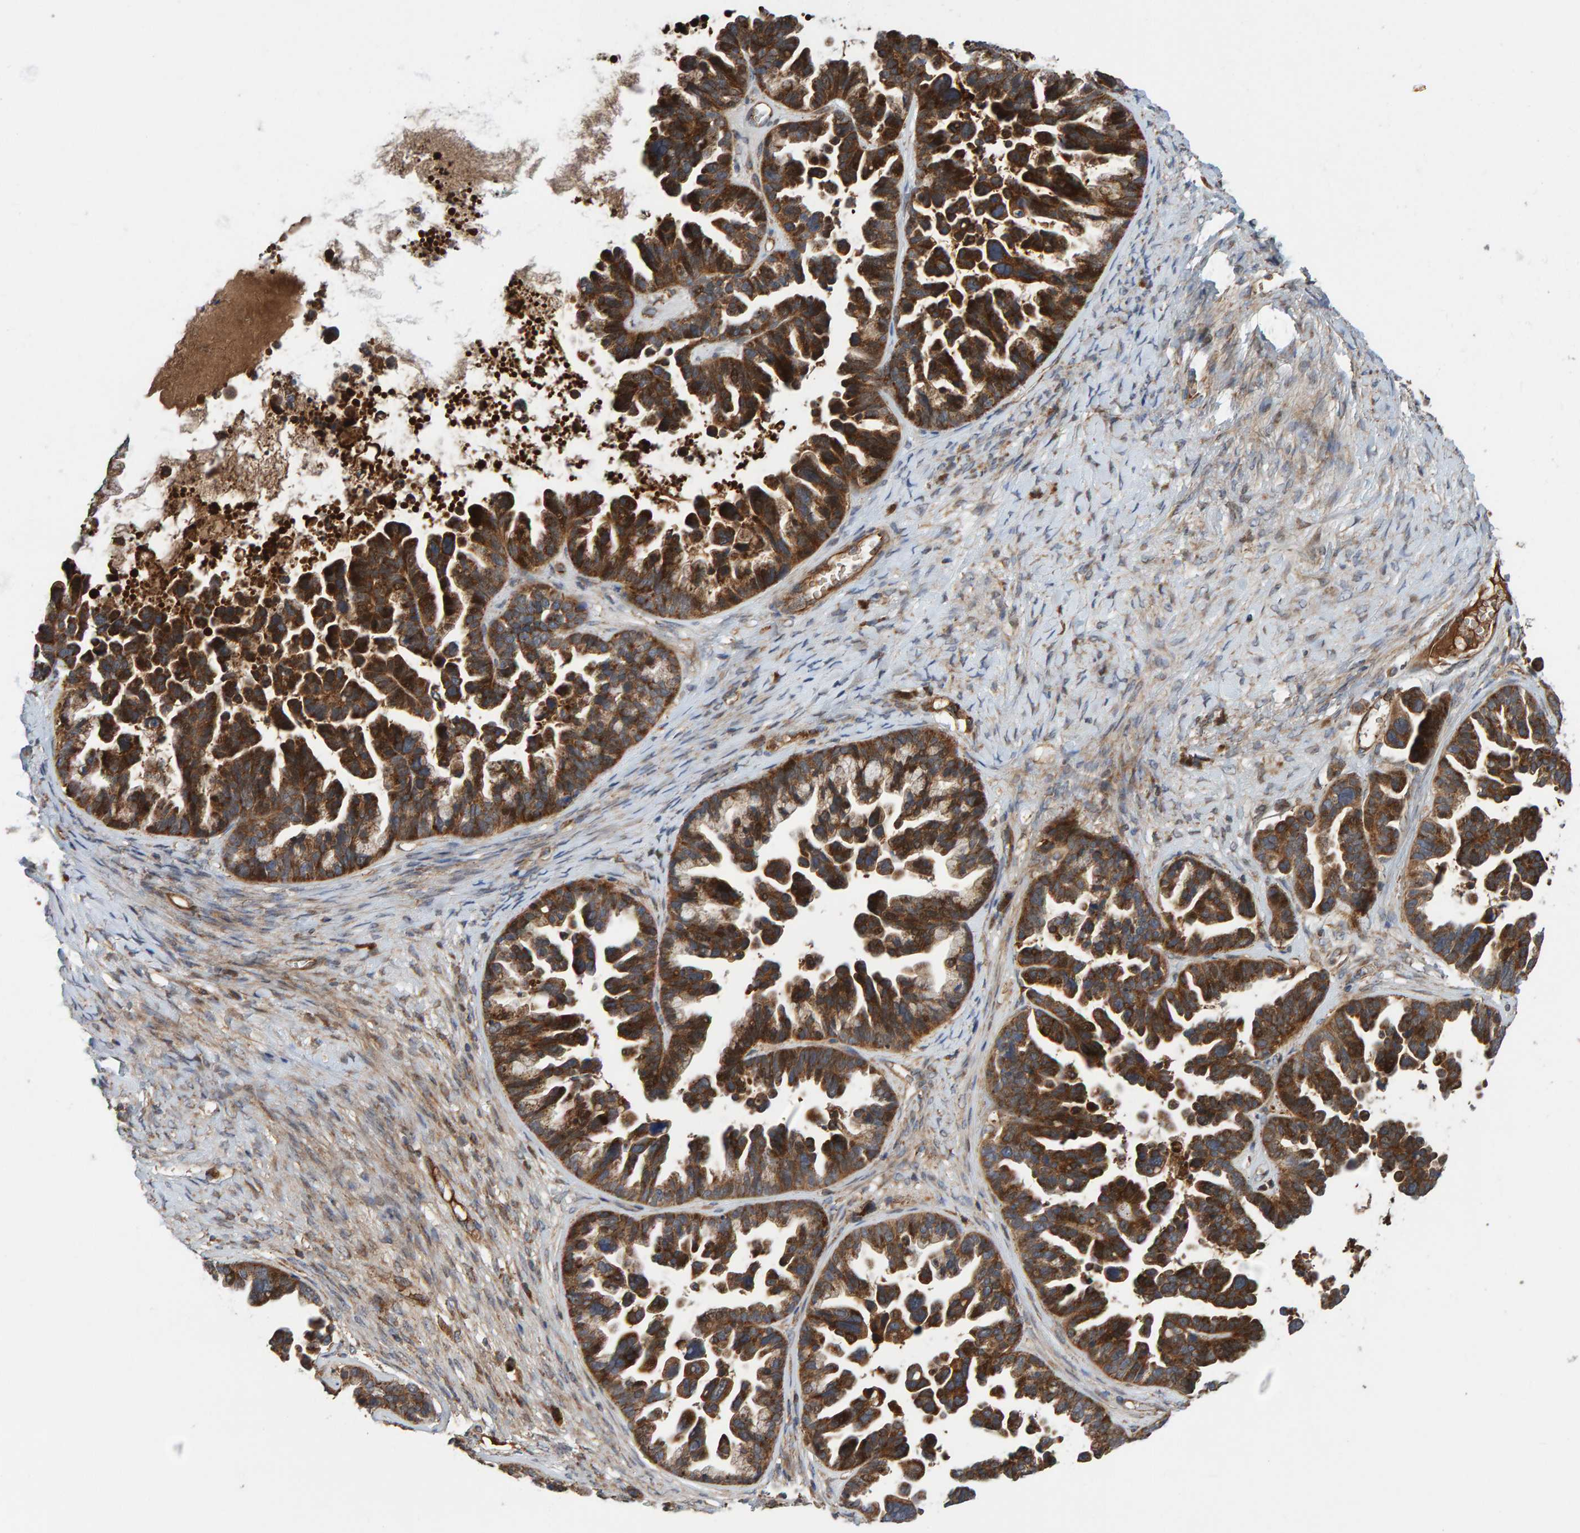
{"staining": {"intensity": "strong", "quantity": ">75%", "location": "cytoplasmic/membranous"}, "tissue": "ovarian cancer", "cell_type": "Tumor cells", "image_type": "cancer", "snomed": [{"axis": "morphology", "description": "Cystadenocarcinoma, serous, NOS"}, {"axis": "topography", "description": "Ovary"}], "caption": "Tumor cells exhibit strong cytoplasmic/membranous staining in about >75% of cells in ovarian cancer (serous cystadenocarcinoma).", "gene": "KIAA0753", "patient": {"sex": "female", "age": 56}}